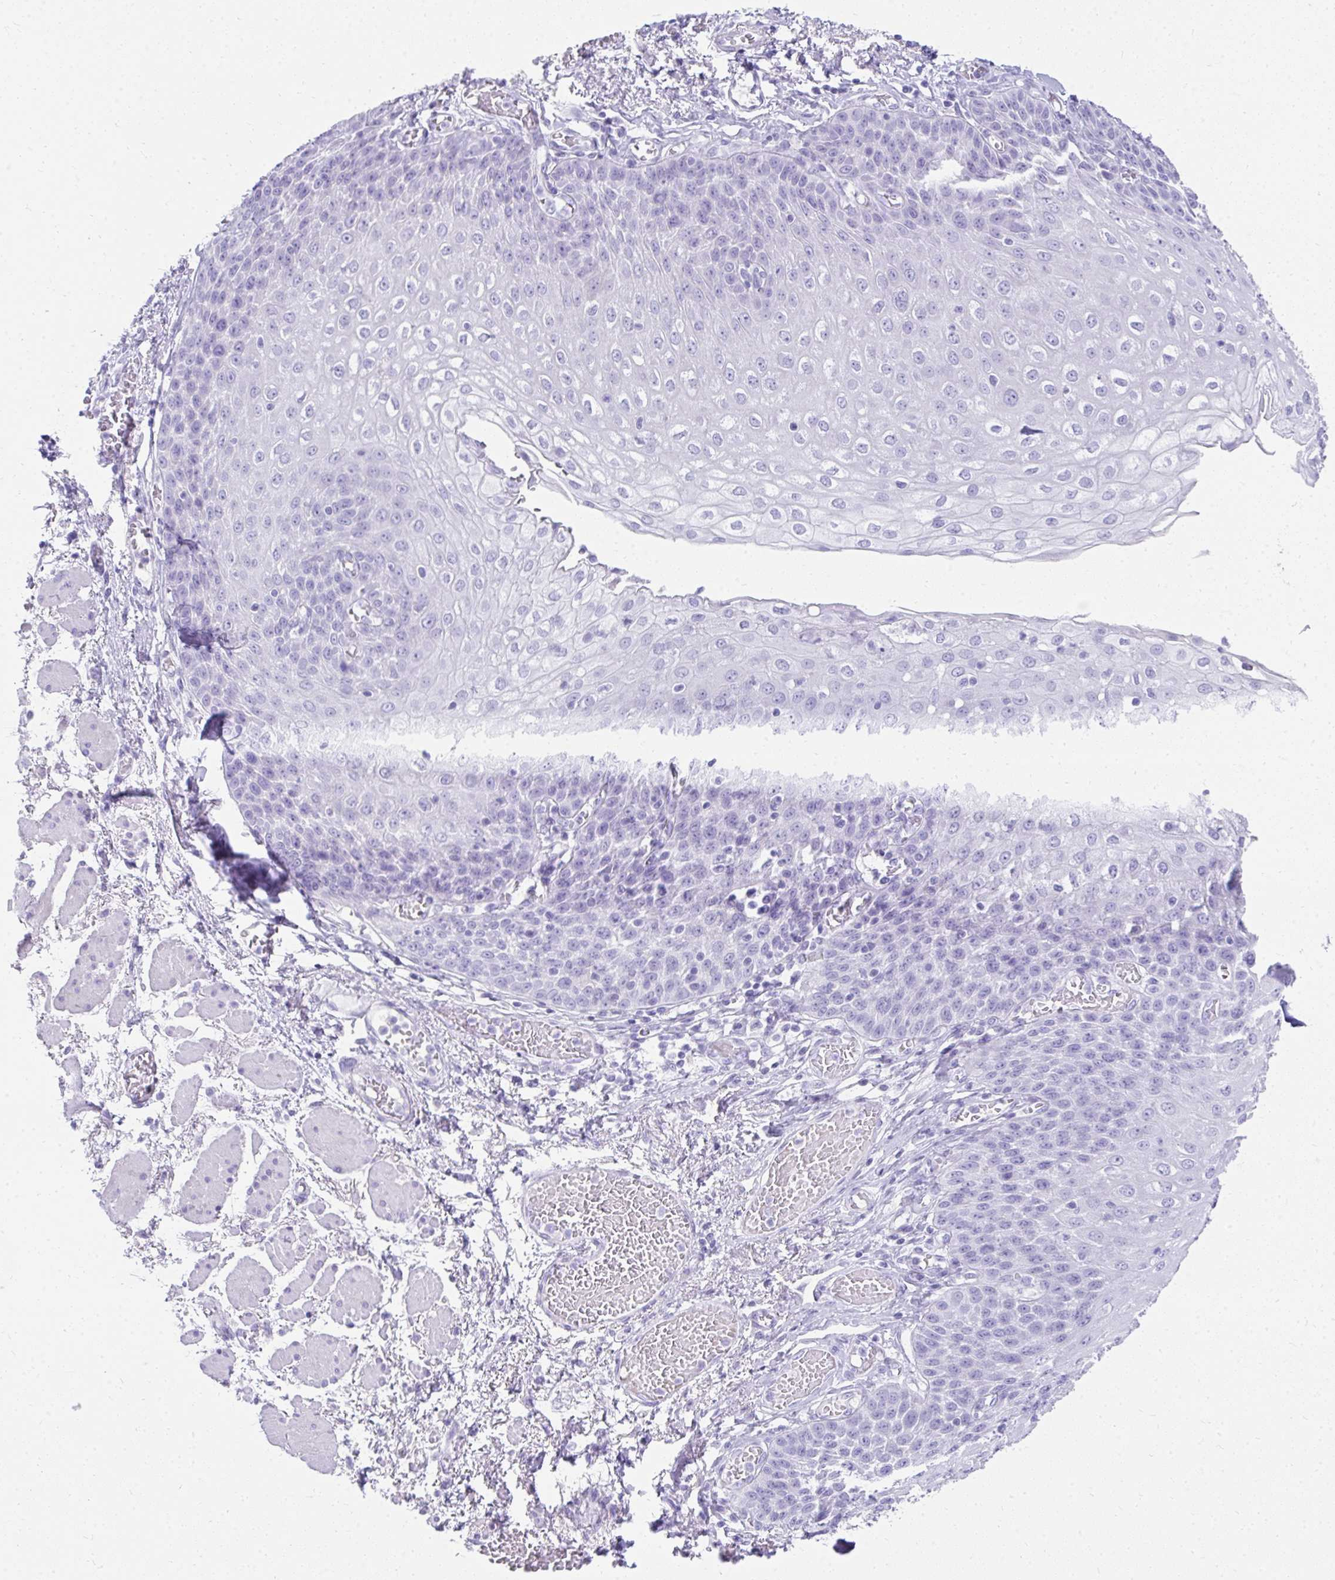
{"staining": {"intensity": "negative", "quantity": "none", "location": "none"}, "tissue": "esophagus", "cell_type": "Squamous epithelial cells", "image_type": "normal", "snomed": [{"axis": "morphology", "description": "Normal tissue, NOS"}, {"axis": "morphology", "description": "Adenocarcinoma, NOS"}, {"axis": "topography", "description": "Esophagus"}], "caption": "This is an immunohistochemistry (IHC) micrograph of normal human esophagus. There is no positivity in squamous epithelial cells.", "gene": "TNNT1", "patient": {"sex": "male", "age": 81}}